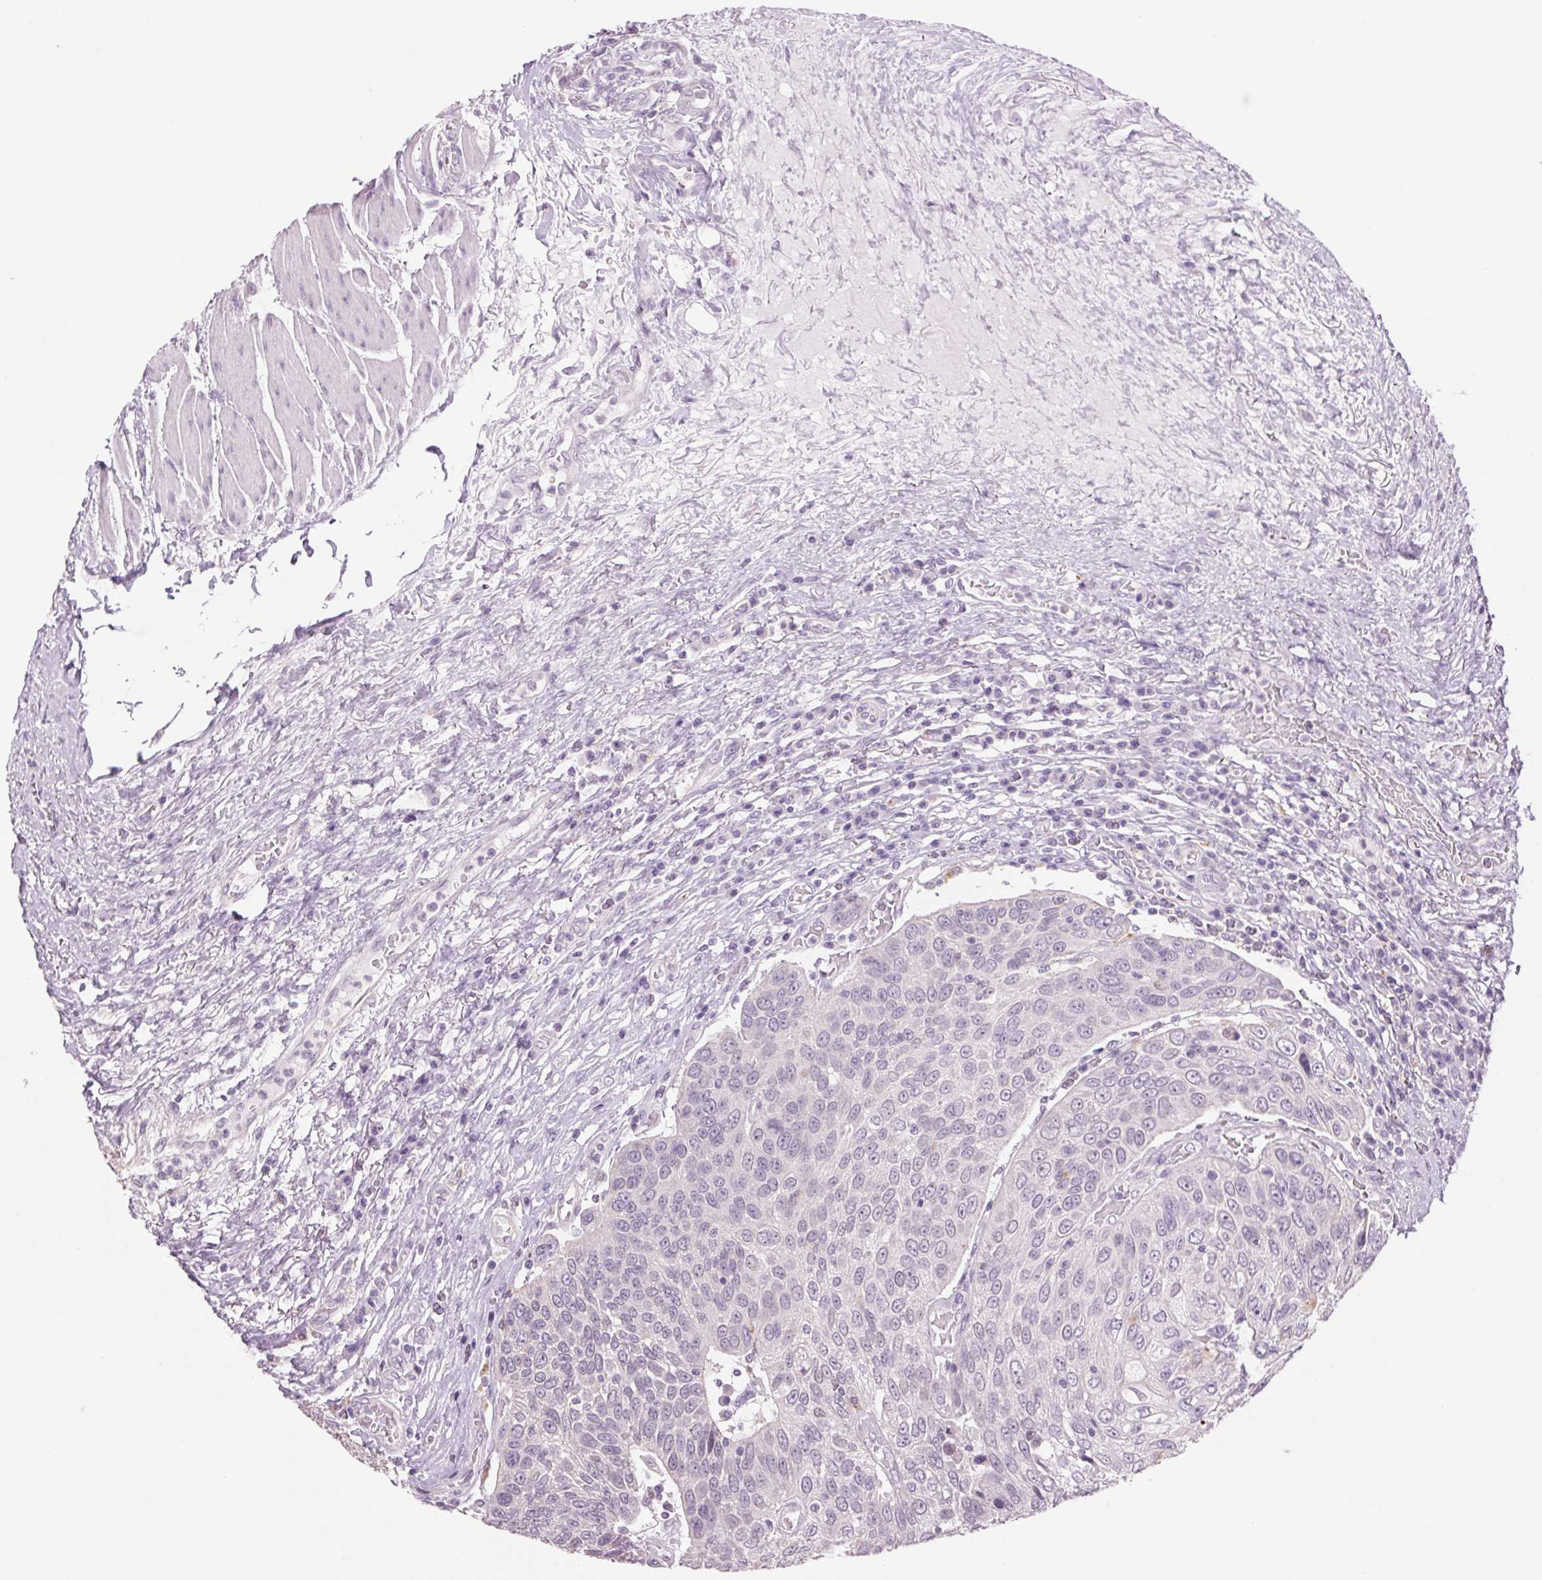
{"staining": {"intensity": "negative", "quantity": "none", "location": "none"}, "tissue": "urothelial cancer", "cell_type": "Tumor cells", "image_type": "cancer", "snomed": [{"axis": "morphology", "description": "Urothelial carcinoma, High grade"}, {"axis": "topography", "description": "Urinary bladder"}], "caption": "Protein analysis of high-grade urothelial carcinoma exhibits no significant positivity in tumor cells.", "gene": "MPO", "patient": {"sex": "female", "age": 70}}